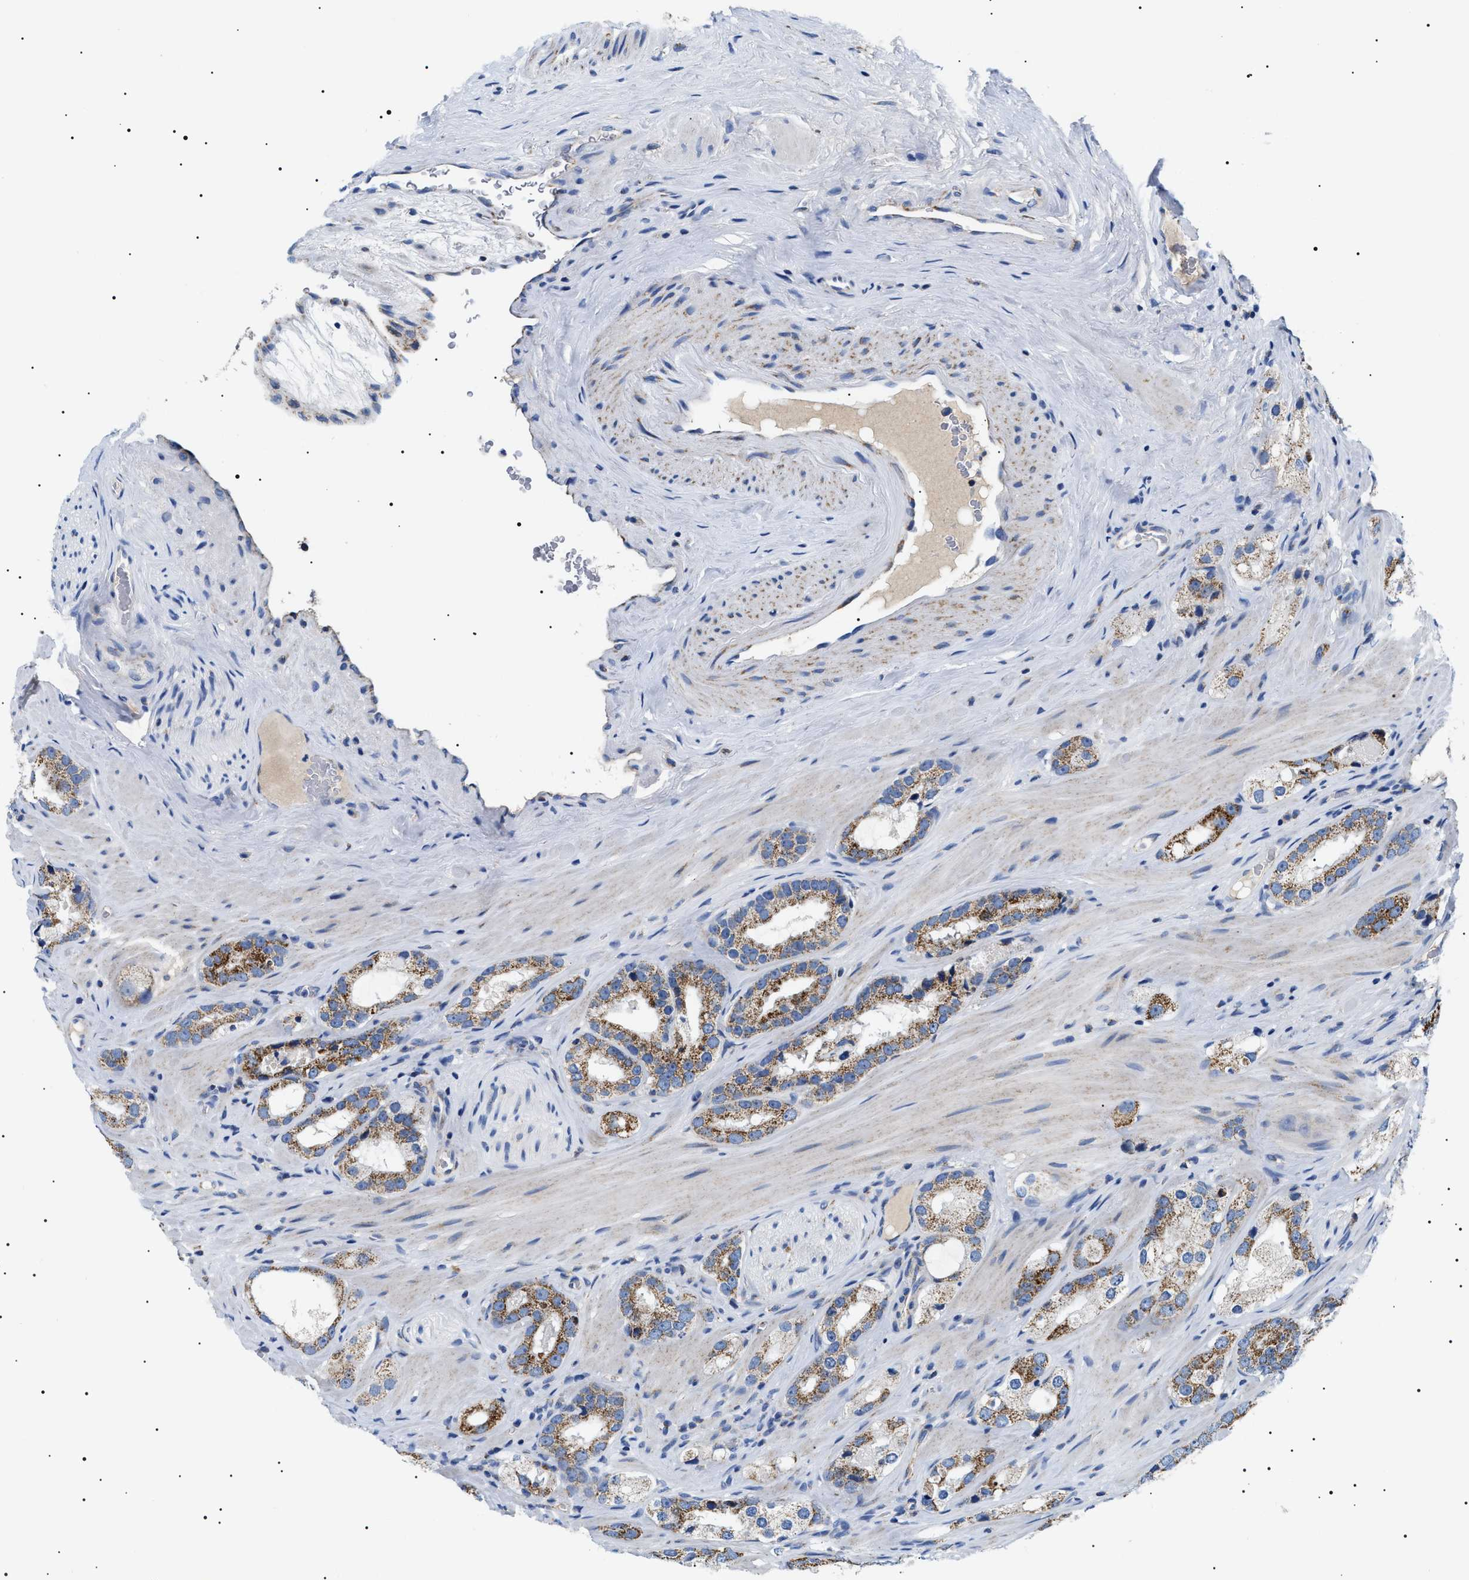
{"staining": {"intensity": "strong", "quantity": ">75%", "location": "cytoplasmic/membranous"}, "tissue": "prostate cancer", "cell_type": "Tumor cells", "image_type": "cancer", "snomed": [{"axis": "morphology", "description": "Adenocarcinoma, High grade"}, {"axis": "topography", "description": "Prostate"}], "caption": "IHC image of neoplastic tissue: prostate cancer (high-grade adenocarcinoma) stained using immunohistochemistry displays high levels of strong protein expression localized specifically in the cytoplasmic/membranous of tumor cells, appearing as a cytoplasmic/membranous brown color.", "gene": "OXSM", "patient": {"sex": "male", "age": 63}}